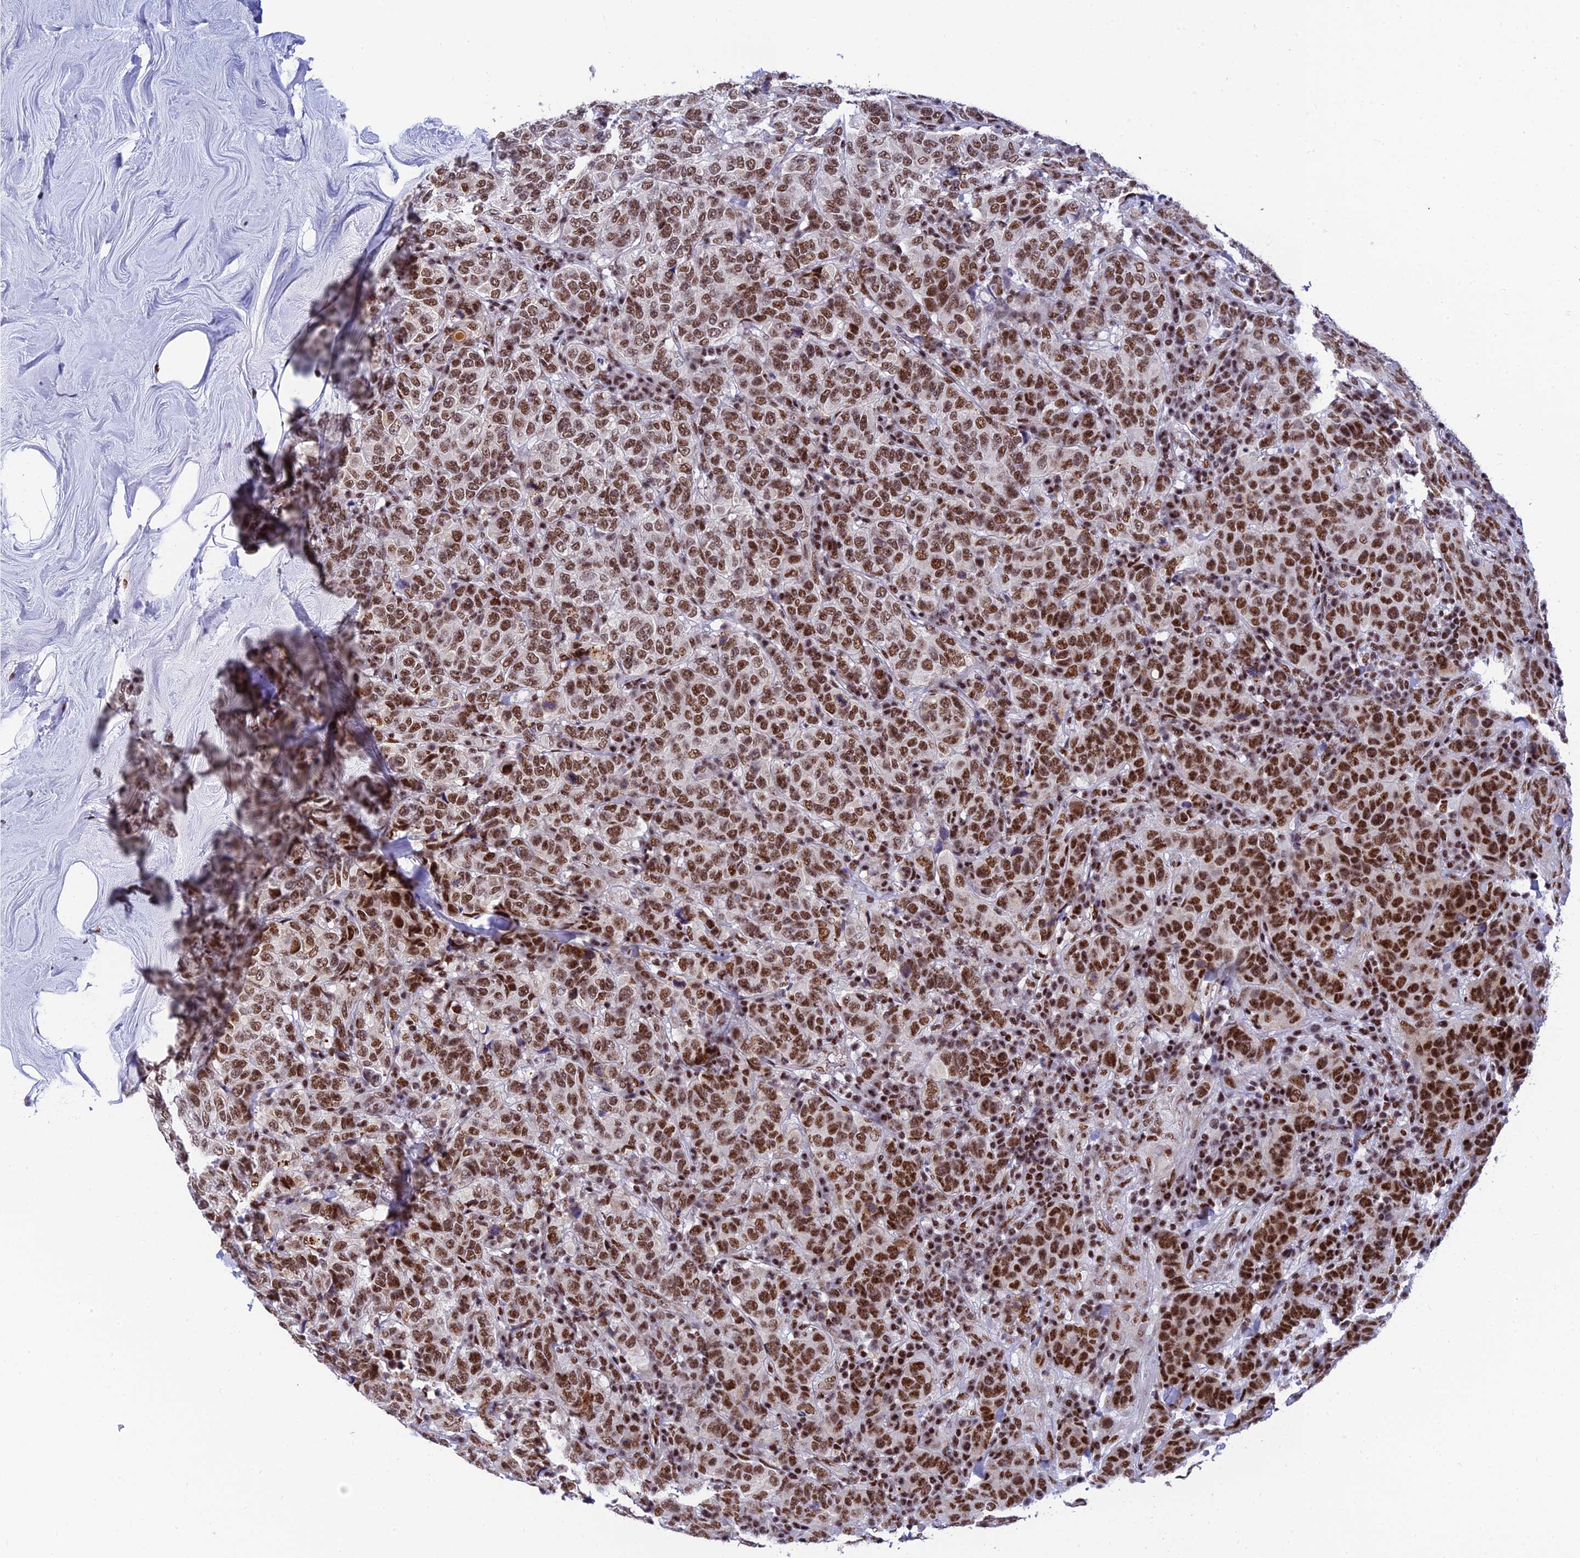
{"staining": {"intensity": "strong", "quantity": ">75%", "location": "nuclear"}, "tissue": "breast cancer", "cell_type": "Tumor cells", "image_type": "cancer", "snomed": [{"axis": "morphology", "description": "Duct carcinoma"}, {"axis": "topography", "description": "Breast"}], "caption": "Protein expression analysis of human invasive ductal carcinoma (breast) reveals strong nuclear positivity in about >75% of tumor cells. (Brightfield microscopy of DAB IHC at high magnification).", "gene": "USP22", "patient": {"sex": "female", "age": 55}}